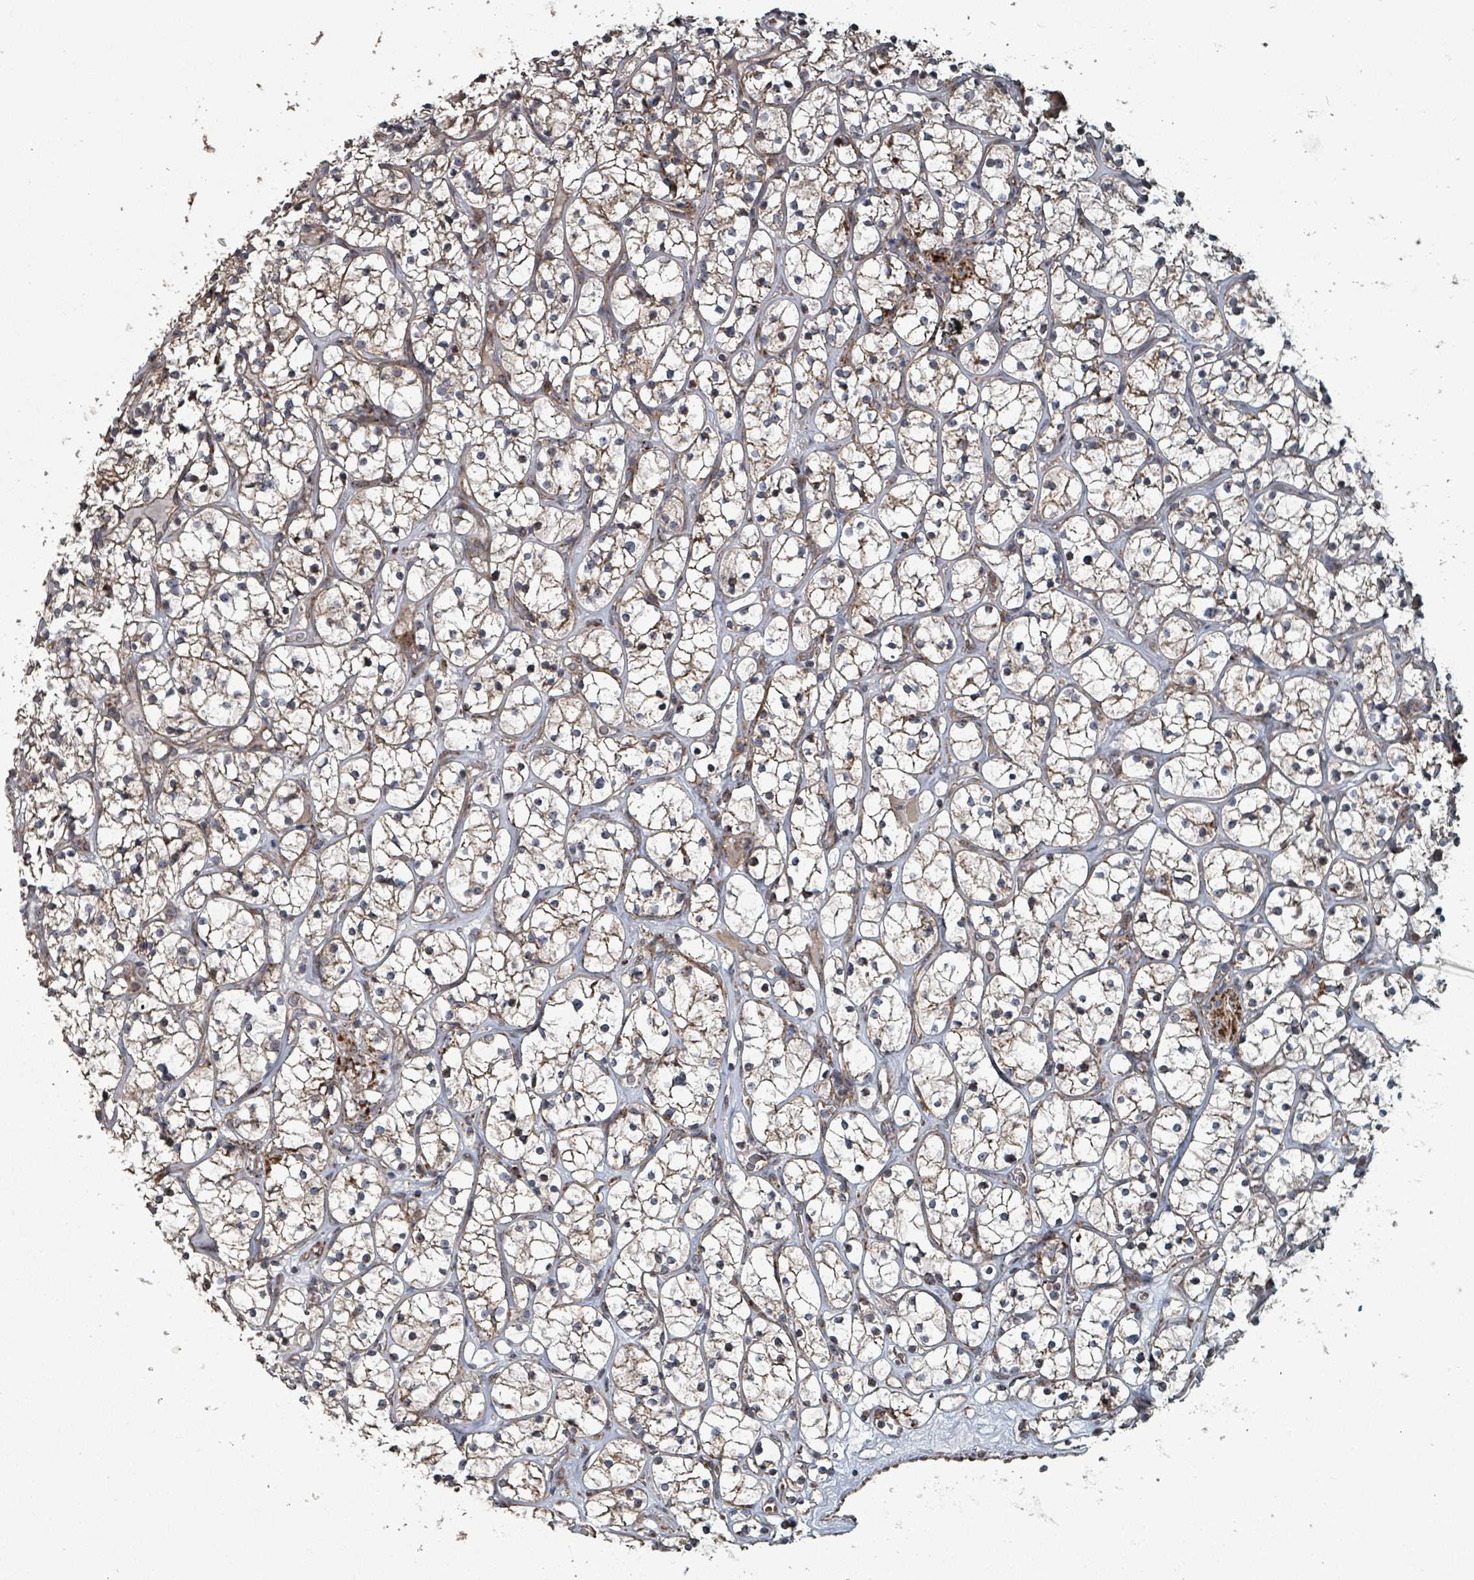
{"staining": {"intensity": "moderate", "quantity": ">75%", "location": "cytoplasmic/membranous"}, "tissue": "renal cancer", "cell_type": "Tumor cells", "image_type": "cancer", "snomed": [{"axis": "morphology", "description": "Adenocarcinoma, NOS"}, {"axis": "topography", "description": "Kidney"}], "caption": "Immunohistochemical staining of renal cancer displays medium levels of moderate cytoplasmic/membranous positivity in approximately >75% of tumor cells. (DAB = brown stain, brightfield microscopy at high magnification).", "gene": "MRPL4", "patient": {"sex": "female", "age": 64}}